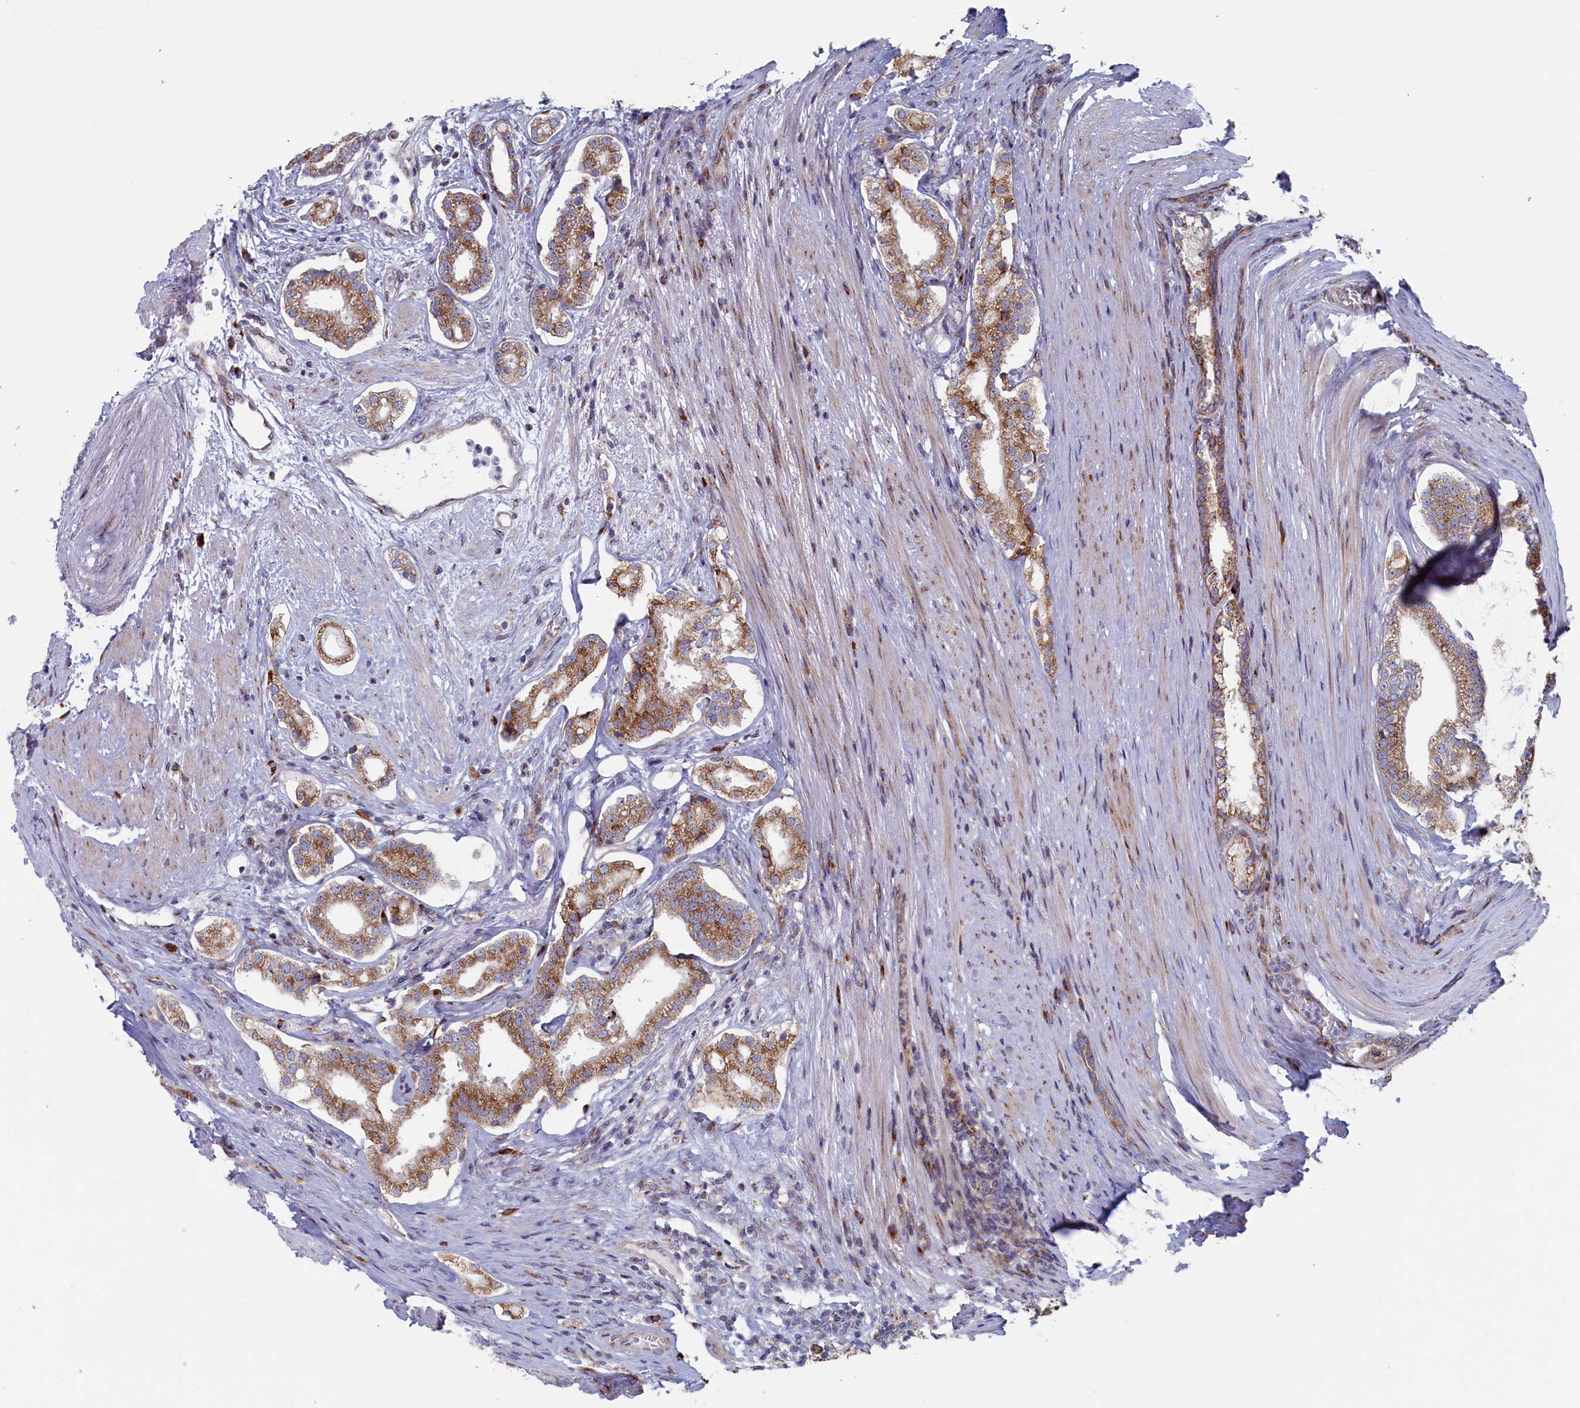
{"staining": {"intensity": "moderate", "quantity": "25%-75%", "location": "cytoplasmic/membranous"}, "tissue": "prostate cancer", "cell_type": "Tumor cells", "image_type": "cancer", "snomed": [{"axis": "morphology", "description": "Adenocarcinoma, High grade"}, {"axis": "topography", "description": "Prostate"}], "caption": "IHC of human prostate cancer (high-grade adenocarcinoma) displays medium levels of moderate cytoplasmic/membranous positivity in about 25%-75% of tumor cells.", "gene": "MTFMT", "patient": {"sex": "male", "age": 69}}